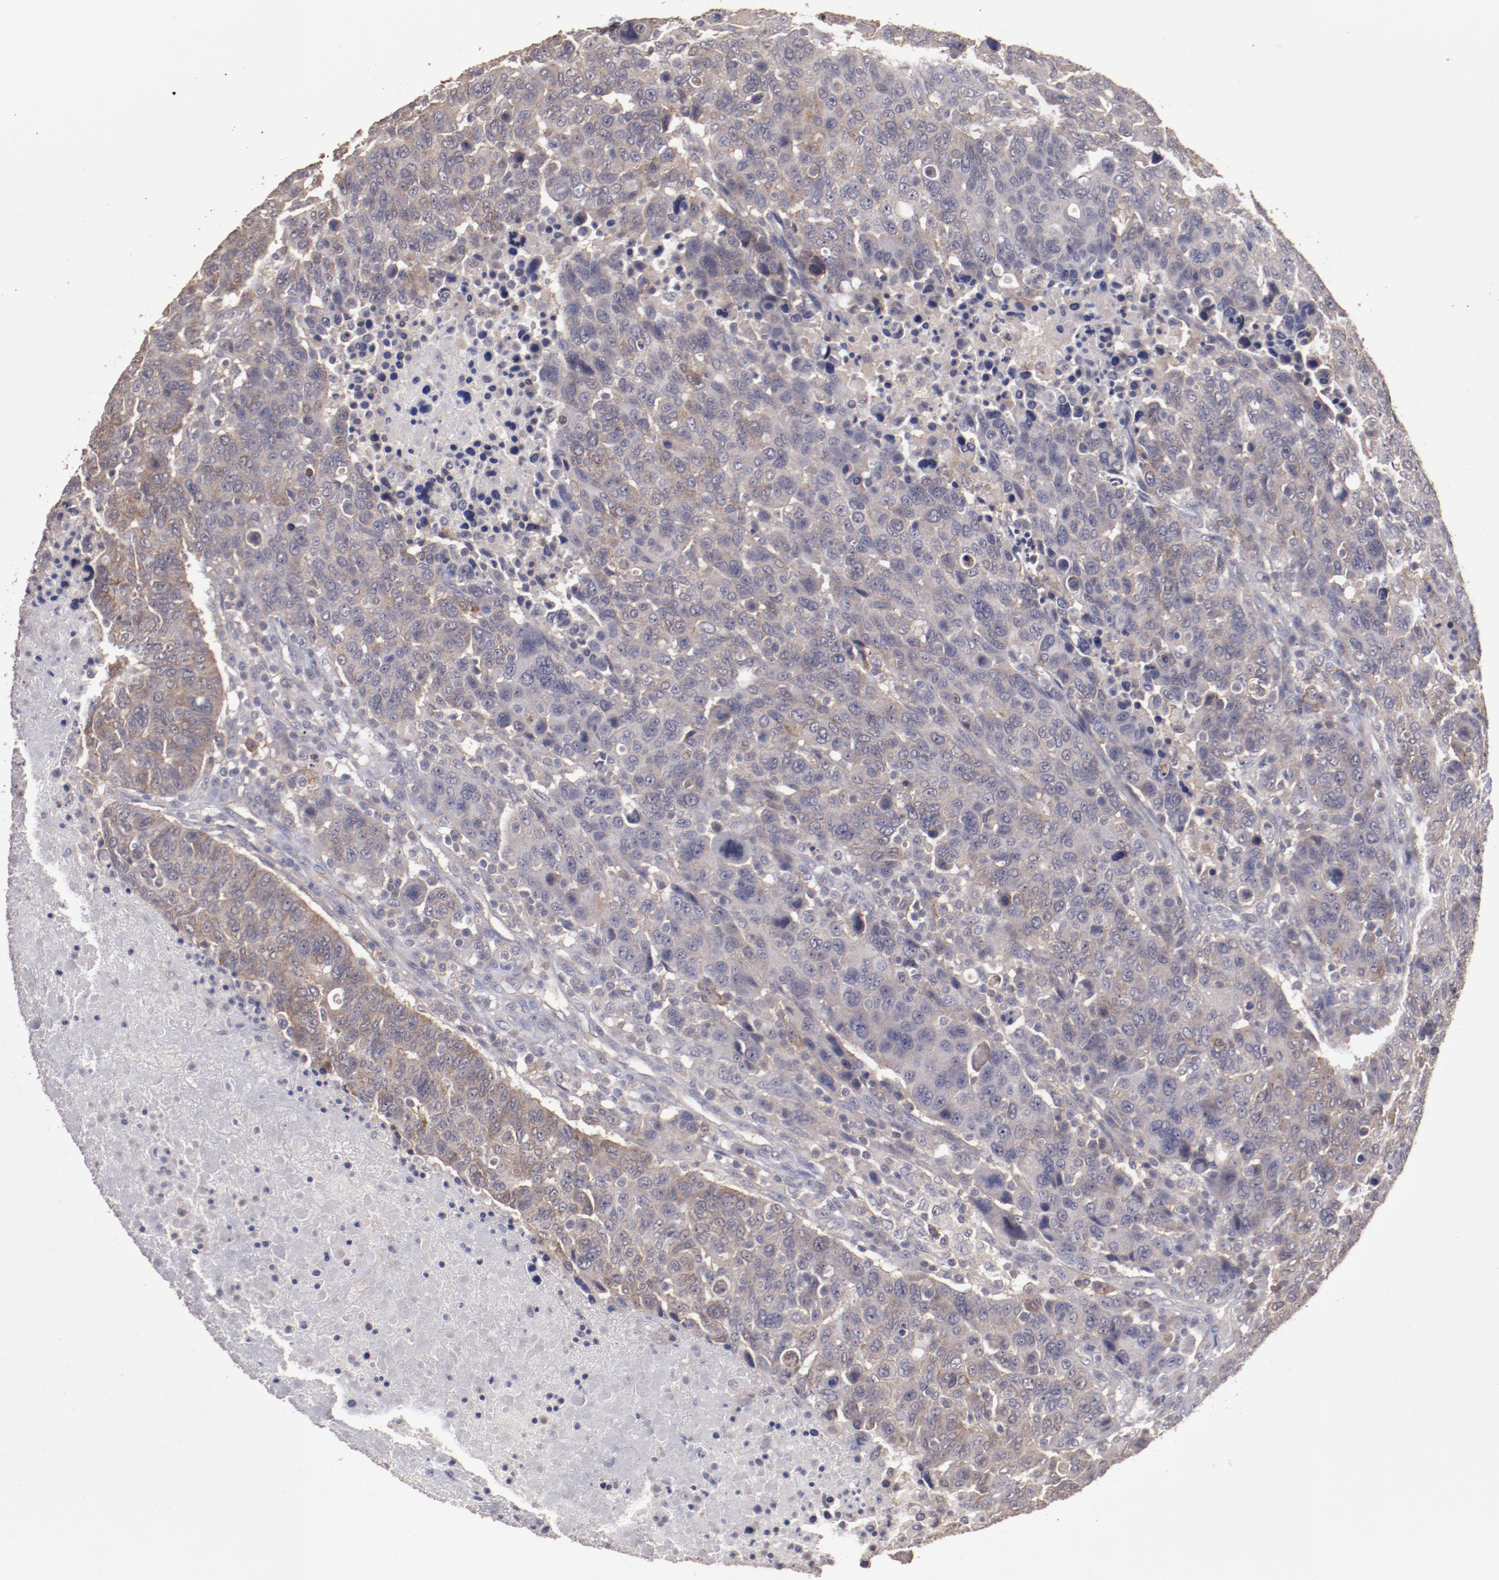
{"staining": {"intensity": "weak", "quantity": ">75%", "location": "cytoplasmic/membranous"}, "tissue": "breast cancer", "cell_type": "Tumor cells", "image_type": "cancer", "snomed": [{"axis": "morphology", "description": "Duct carcinoma"}, {"axis": "topography", "description": "Breast"}], "caption": "Breast cancer stained with immunohistochemistry reveals weak cytoplasmic/membranous expression in approximately >75% of tumor cells. The staining was performed using DAB (3,3'-diaminobenzidine), with brown indicating positive protein expression. Nuclei are stained blue with hematoxylin.", "gene": "FAT1", "patient": {"sex": "female", "age": 37}}